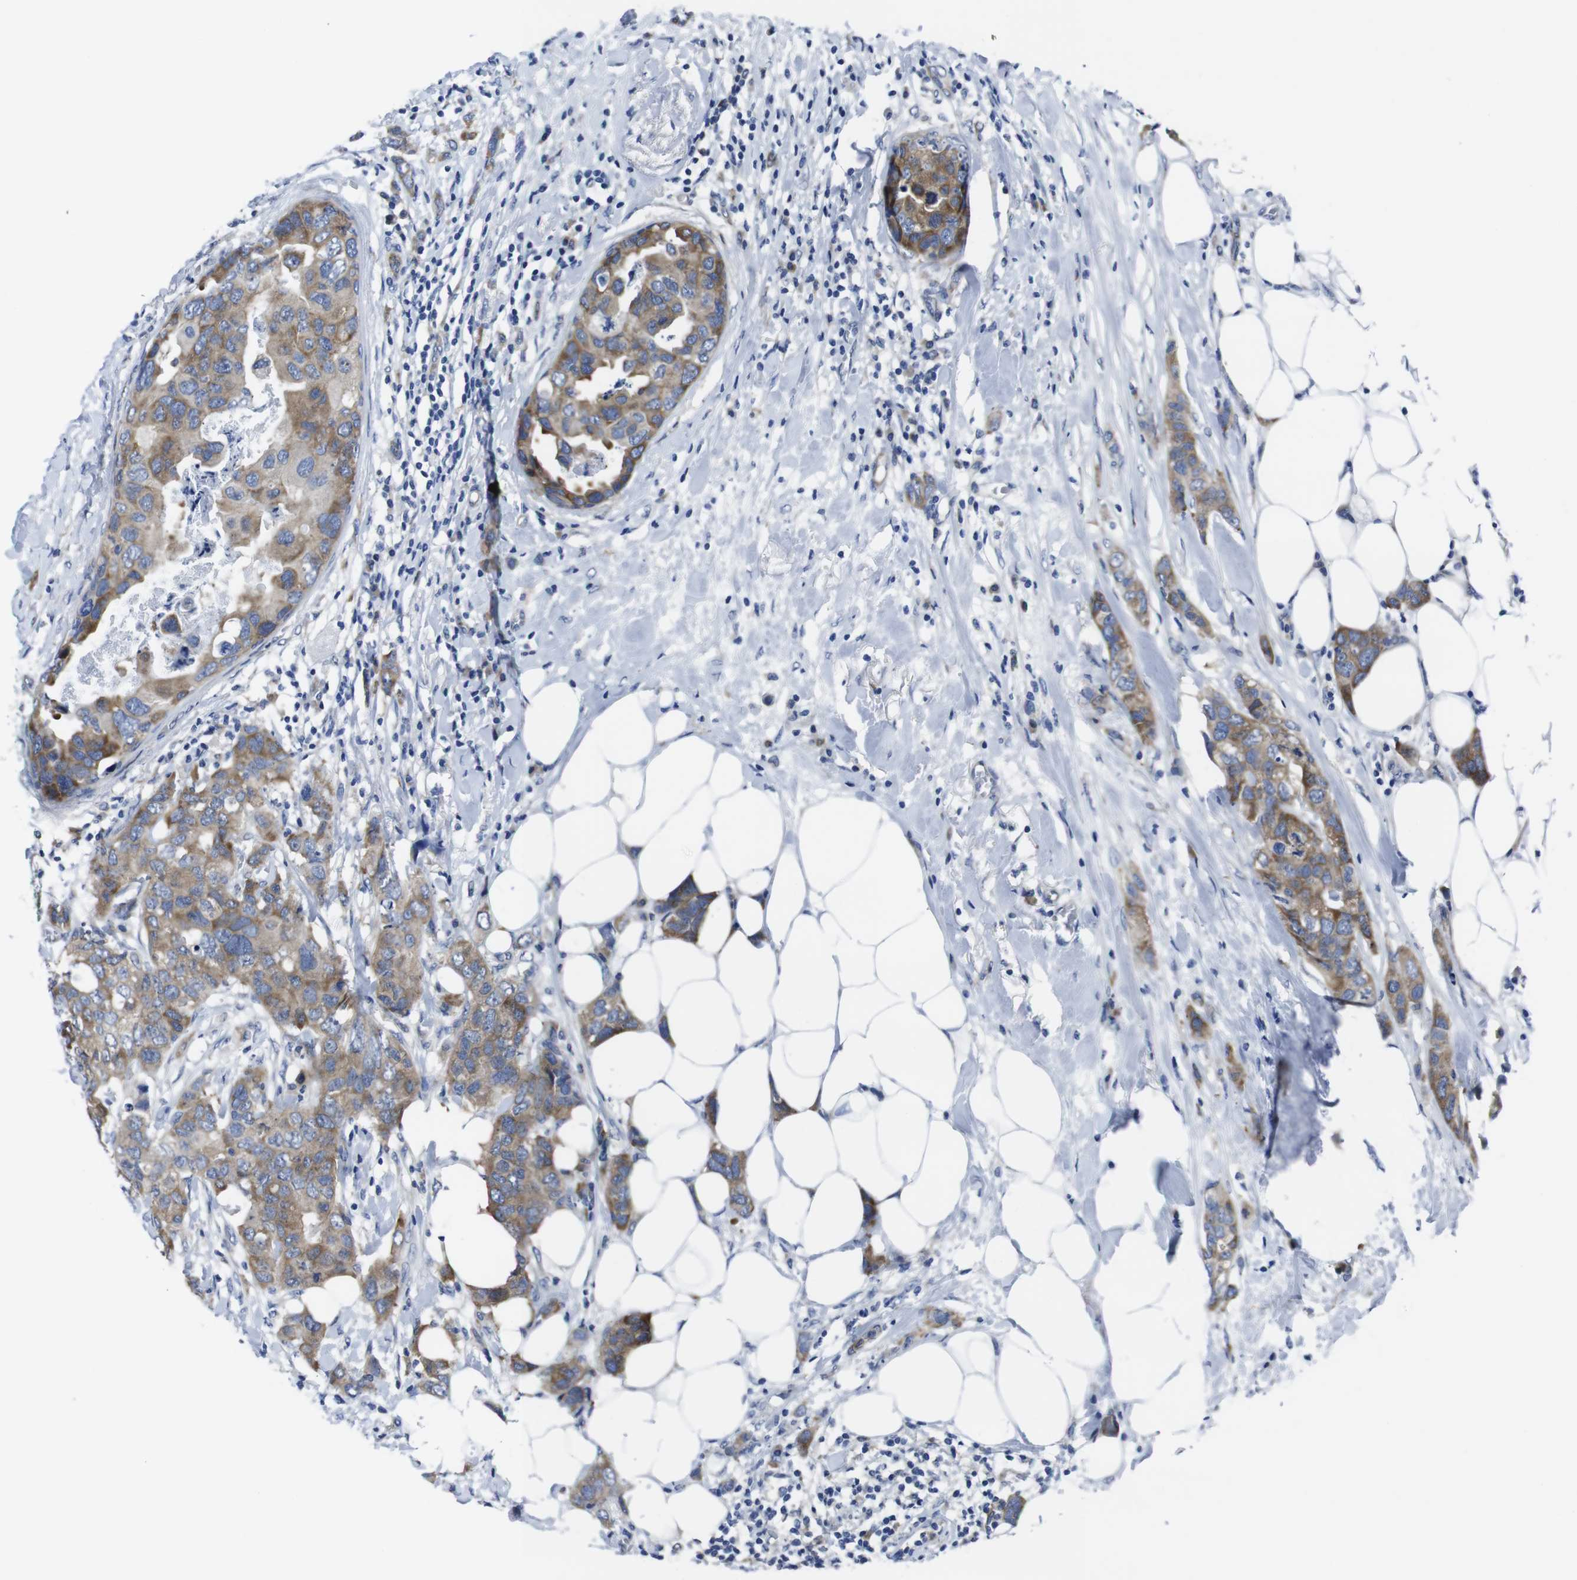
{"staining": {"intensity": "moderate", "quantity": ">75%", "location": "cytoplasmic/membranous"}, "tissue": "breast cancer", "cell_type": "Tumor cells", "image_type": "cancer", "snomed": [{"axis": "morphology", "description": "Duct carcinoma"}, {"axis": "topography", "description": "Breast"}], "caption": "Brown immunohistochemical staining in human breast cancer (invasive ductal carcinoma) demonstrates moderate cytoplasmic/membranous positivity in approximately >75% of tumor cells. (DAB IHC with brightfield microscopy, high magnification).", "gene": "EIF4A1", "patient": {"sex": "female", "age": 50}}